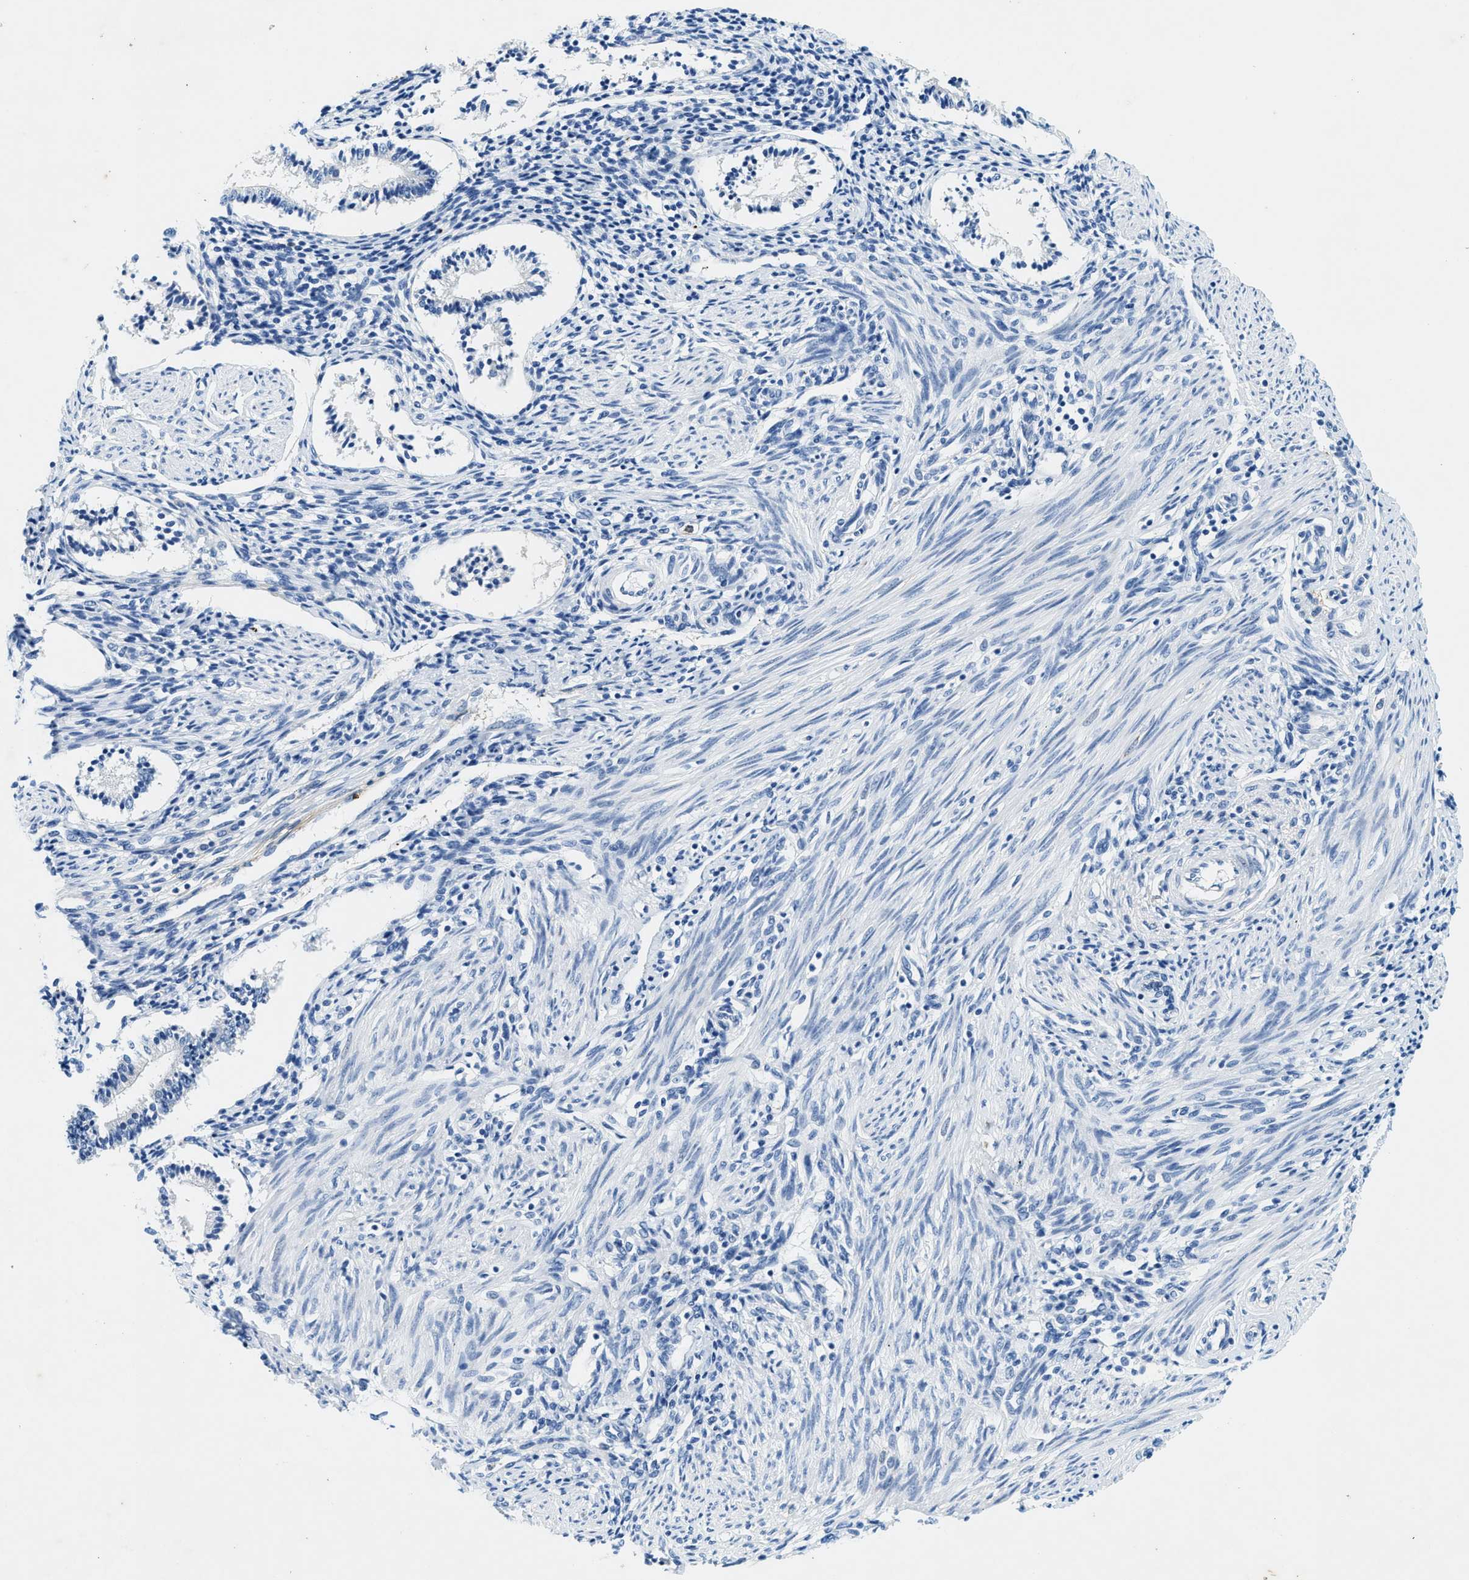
{"staining": {"intensity": "negative", "quantity": "none", "location": "none"}, "tissue": "endometrium", "cell_type": "Cells in endometrial stroma", "image_type": "normal", "snomed": [{"axis": "morphology", "description": "Normal tissue, NOS"}, {"axis": "topography", "description": "Endometrium"}], "caption": "Immunohistochemistry histopathology image of benign endometrium: human endometrium stained with DAB reveals no significant protein expression in cells in endometrial stroma.", "gene": "ZDHHC13", "patient": {"sex": "female", "age": 42}}